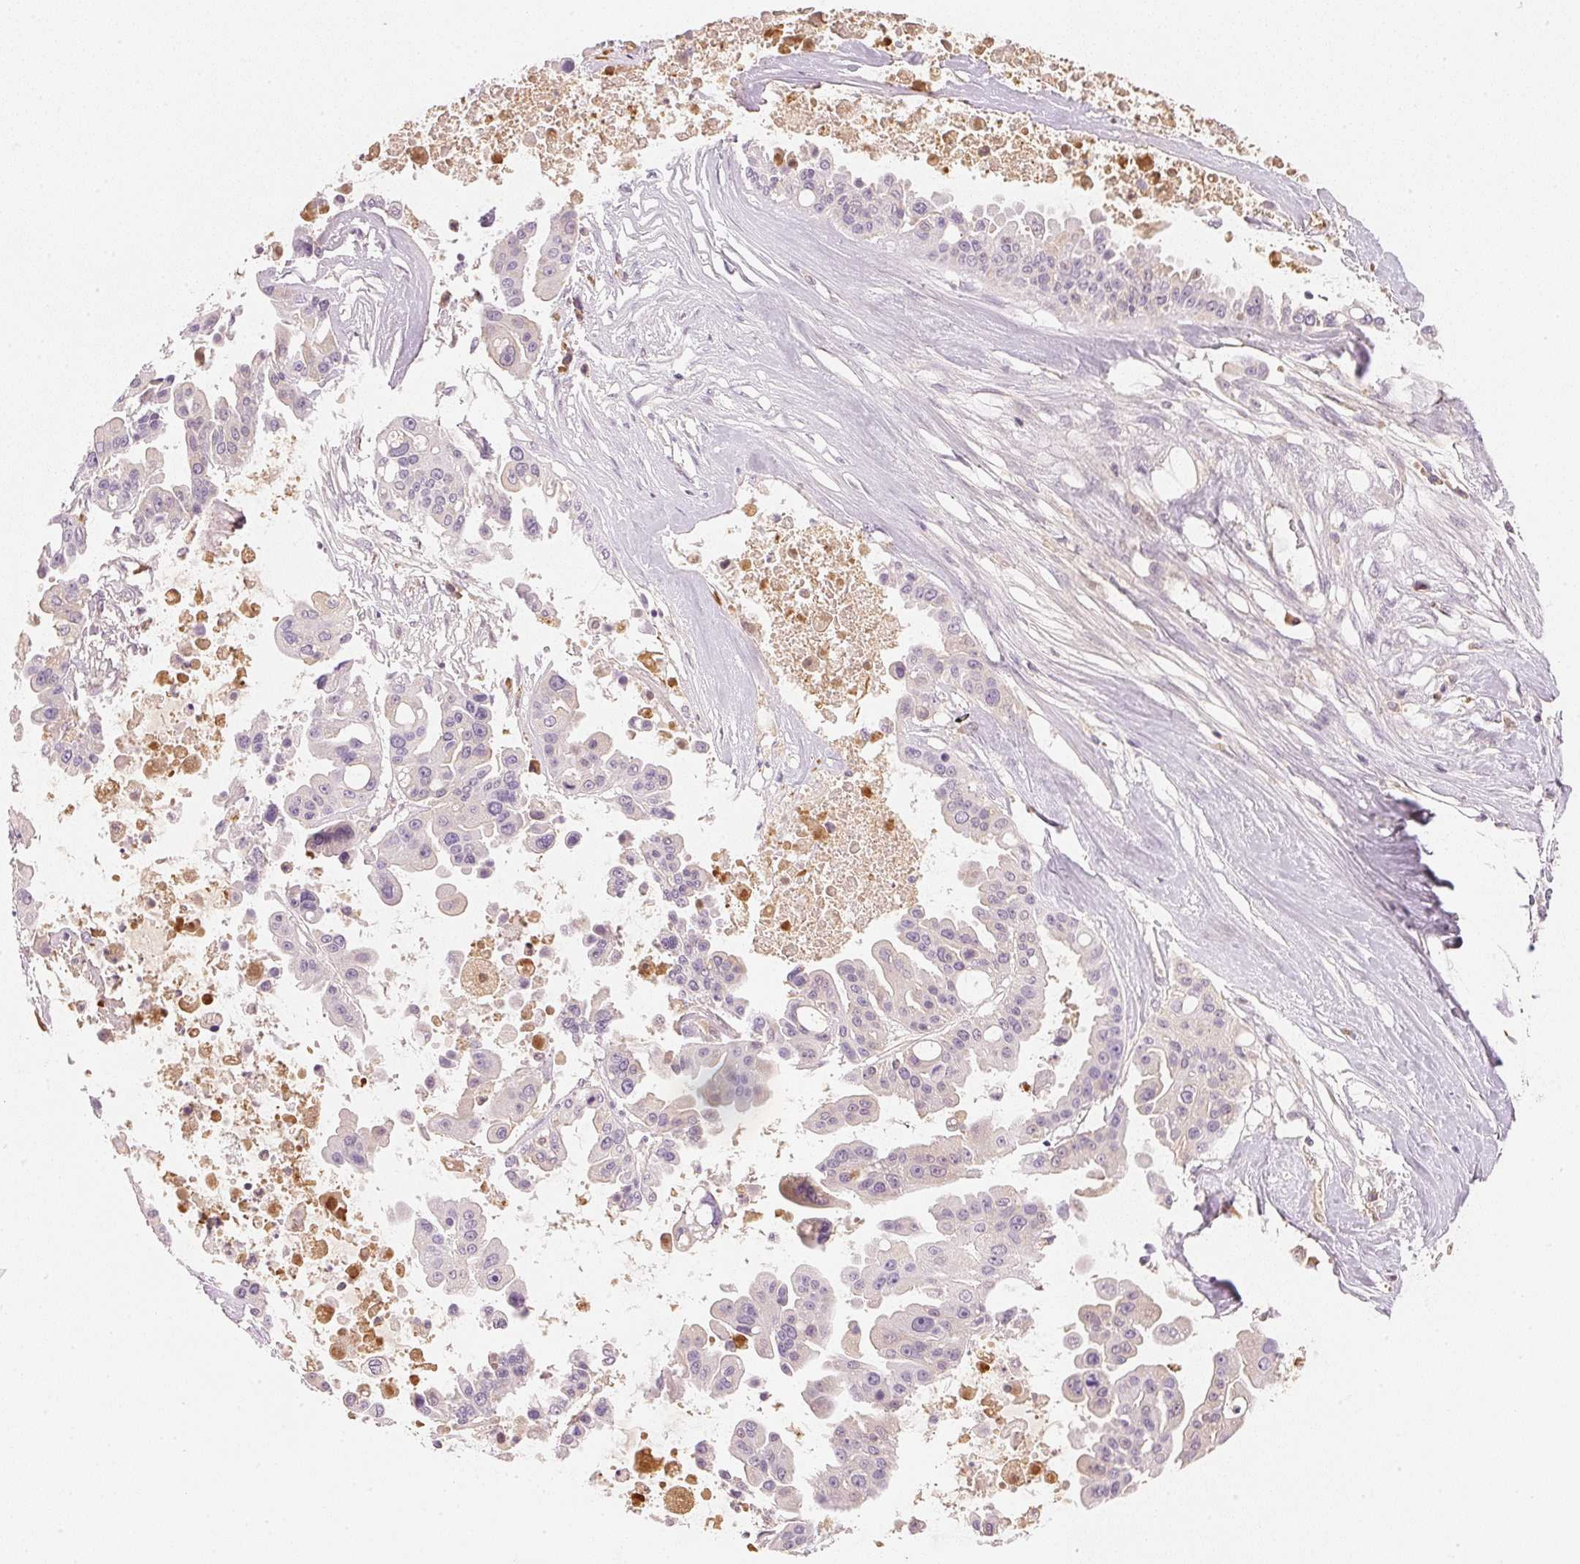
{"staining": {"intensity": "negative", "quantity": "none", "location": "none"}, "tissue": "ovarian cancer", "cell_type": "Tumor cells", "image_type": "cancer", "snomed": [{"axis": "morphology", "description": "Cystadenocarcinoma, serous, NOS"}, {"axis": "topography", "description": "Ovary"}], "caption": "Image shows no significant protein expression in tumor cells of serous cystadenocarcinoma (ovarian). (Brightfield microscopy of DAB (3,3'-diaminobenzidine) immunohistochemistry (IHC) at high magnification).", "gene": "RMDN2", "patient": {"sex": "female", "age": 56}}